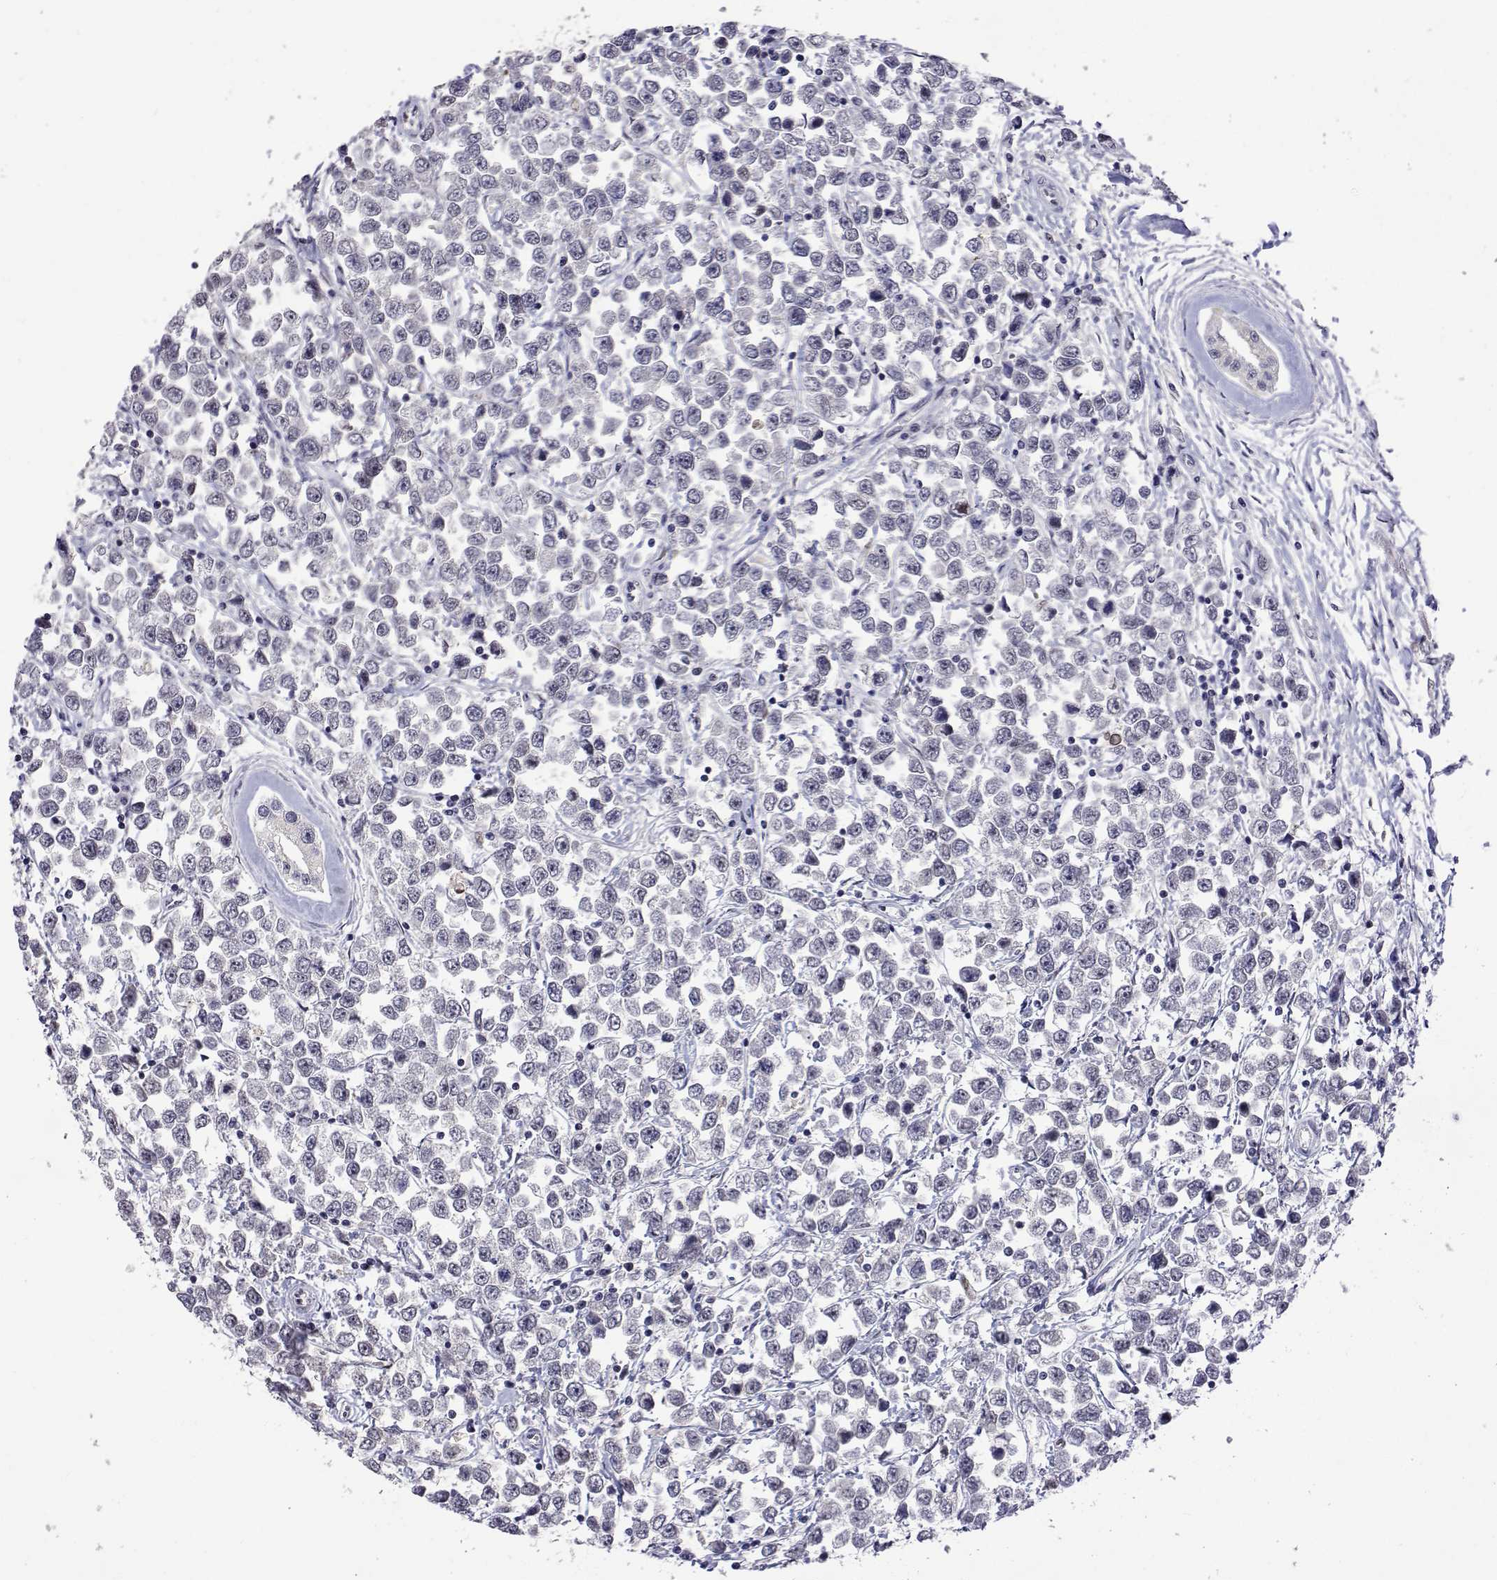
{"staining": {"intensity": "negative", "quantity": "none", "location": "none"}, "tissue": "testis cancer", "cell_type": "Tumor cells", "image_type": "cancer", "snomed": [{"axis": "morphology", "description": "Seminoma, NOS"}, {"axis": "topography", "description": "Testis"}], "caption": "The micrograph reveals no significant positivity in tumor cells of testis seminoma. (DAB (3,3'-diaminobenzidine) immunohistochemistry, high magnification).", "gene": "HNRNPA0", "patient": {"sex": "male", "age": 34}}